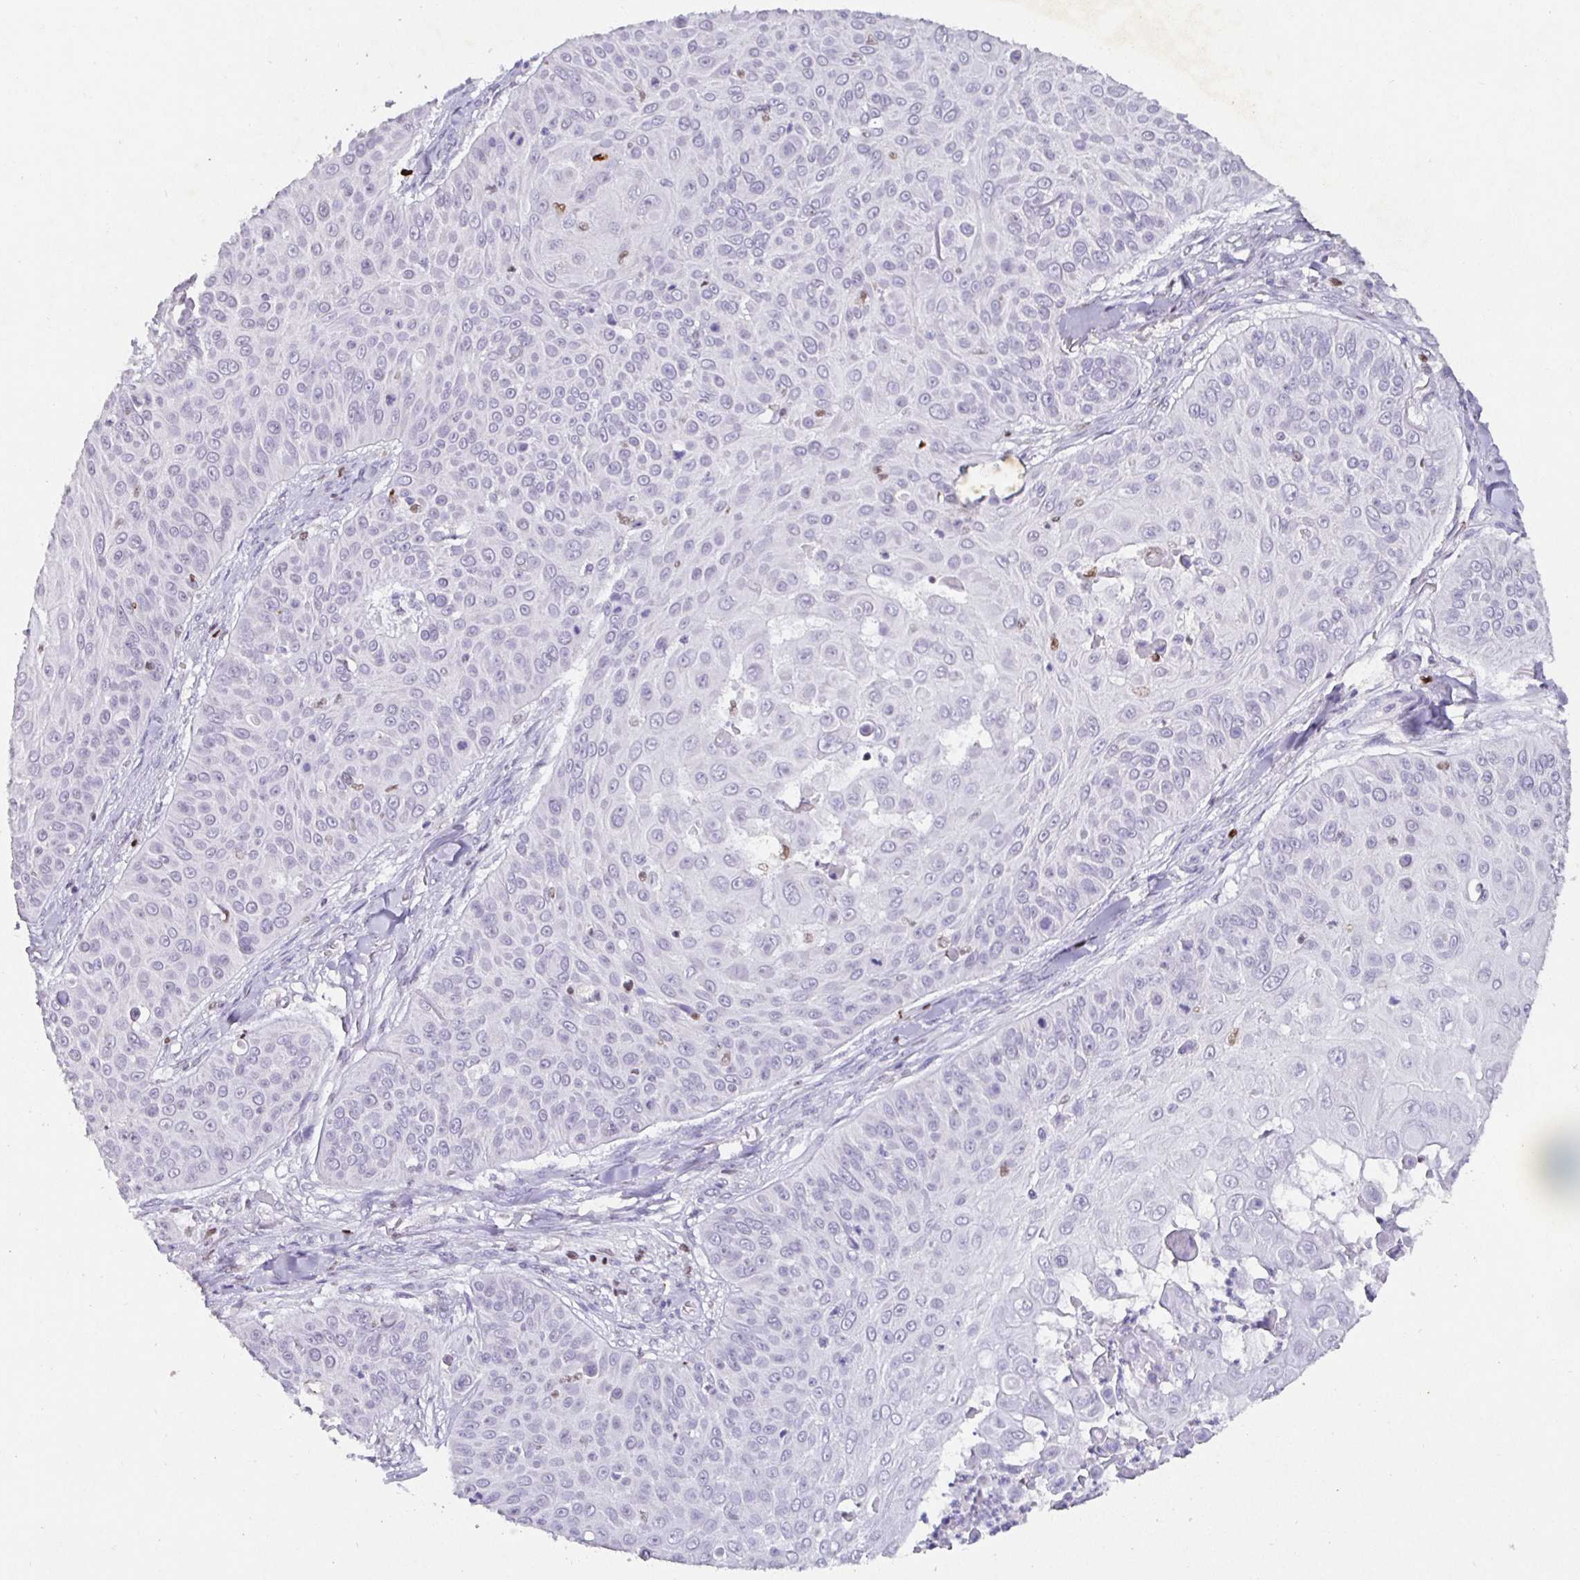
{"staining": {"intensity": "negative", "quantity": "none", "location": "none"}, "tissue": "skin cancer", "cell_type": "Tumor cells", "image_type": "cancer", "snomed": [{"axis": "morphology", "description": "Squamous cell carcinoma, NOS"}, {"axis": "topography", "description": "Skin"}], "caption": "Immunohistochemistry (IHC) histopathology image of neoplastic tissue: human skin squamous cell carcinoma stained with DAB (3,3'-diaminobenzidine) demonstrates no significant protein staining in tumor cells. (Brightfield microscopy of DAB immunohistochemistry at high magnification).", "gene": "SATB1", "patient": {"sex": "male", "age": 82}}